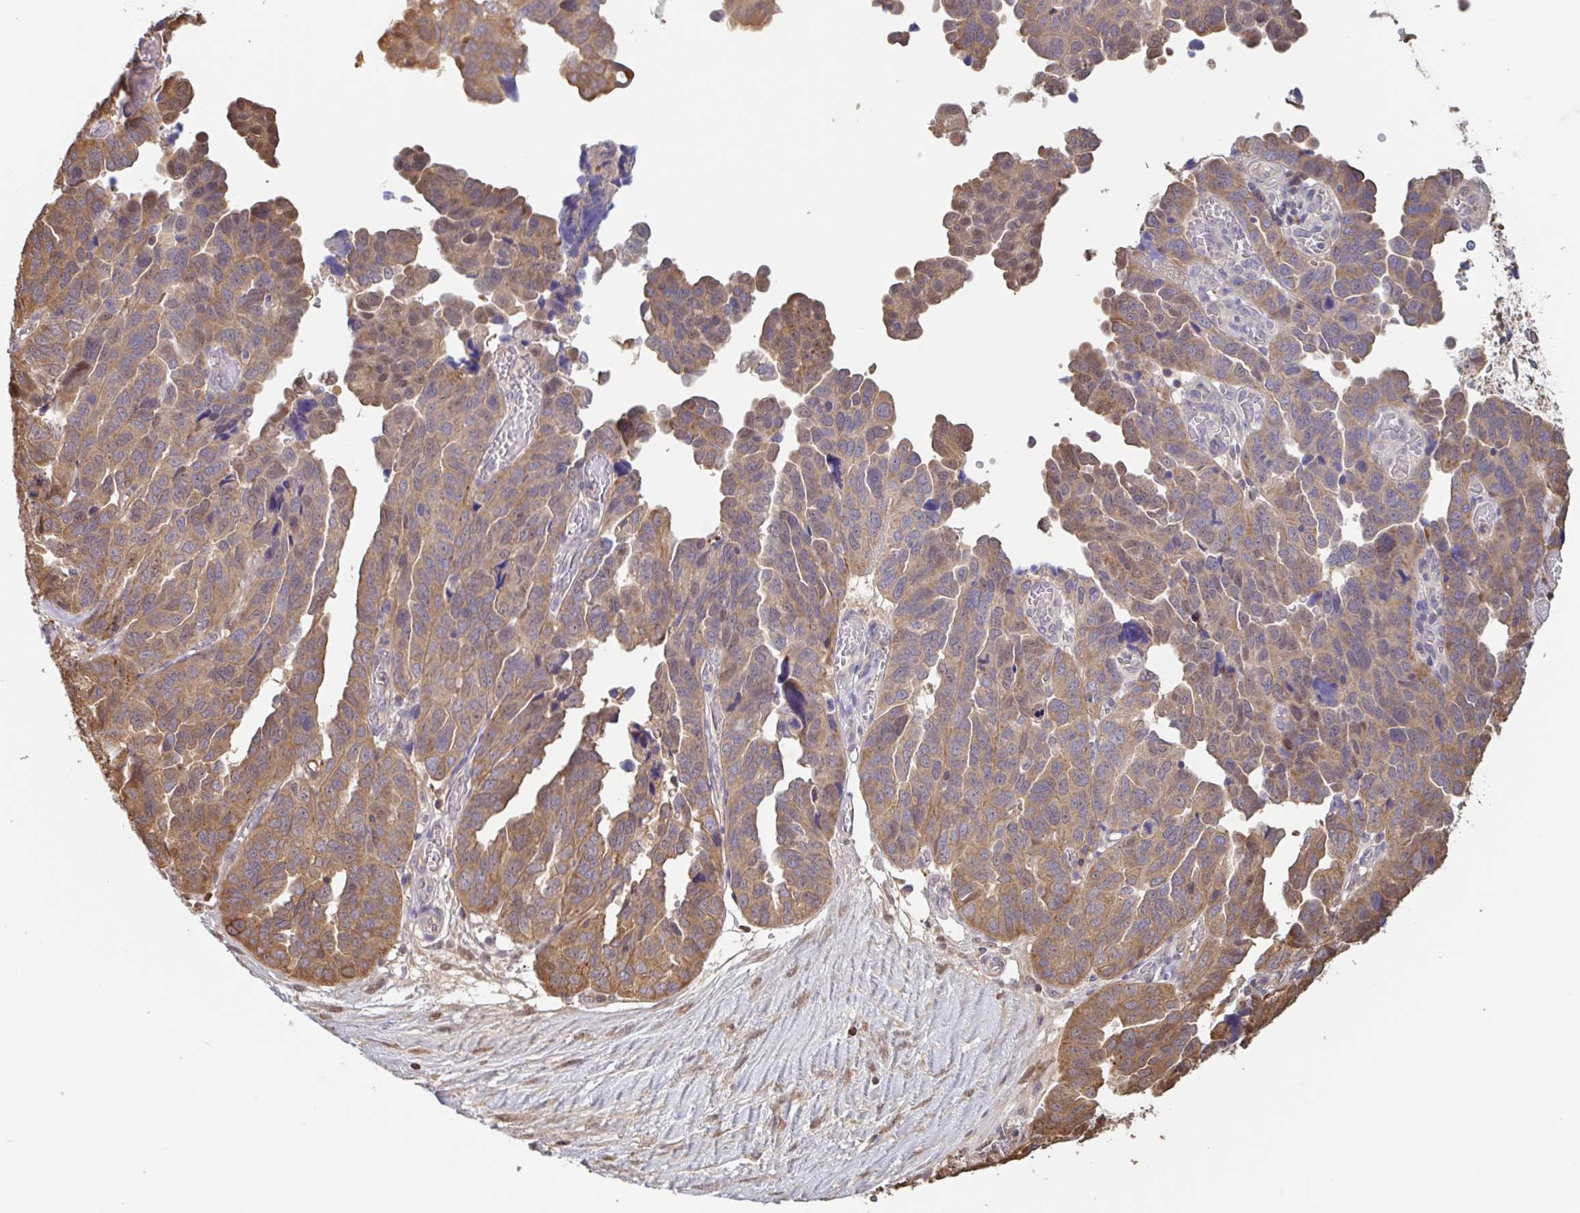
{"staining": {"intensity": "moderate", "quantity": ">75%", "location": "cytoplasmic/membranous"}, "tissue": "ovarian cancer", "cell_type": "Tumor cells", "image_type": "cancer", "snomed": [{"axis": "morphology", "description": "Cystadenocarcinoma, serous, NOS"}, {"axis": "topography", "description": "Ovary"}], "caption": "A brown stain labels moderate cytoplasmic/membranous staining of a protein in ovarian cancer tumor cells.", "gene": "OTOP2", "patient": {"sex": "female", "age": 64}}